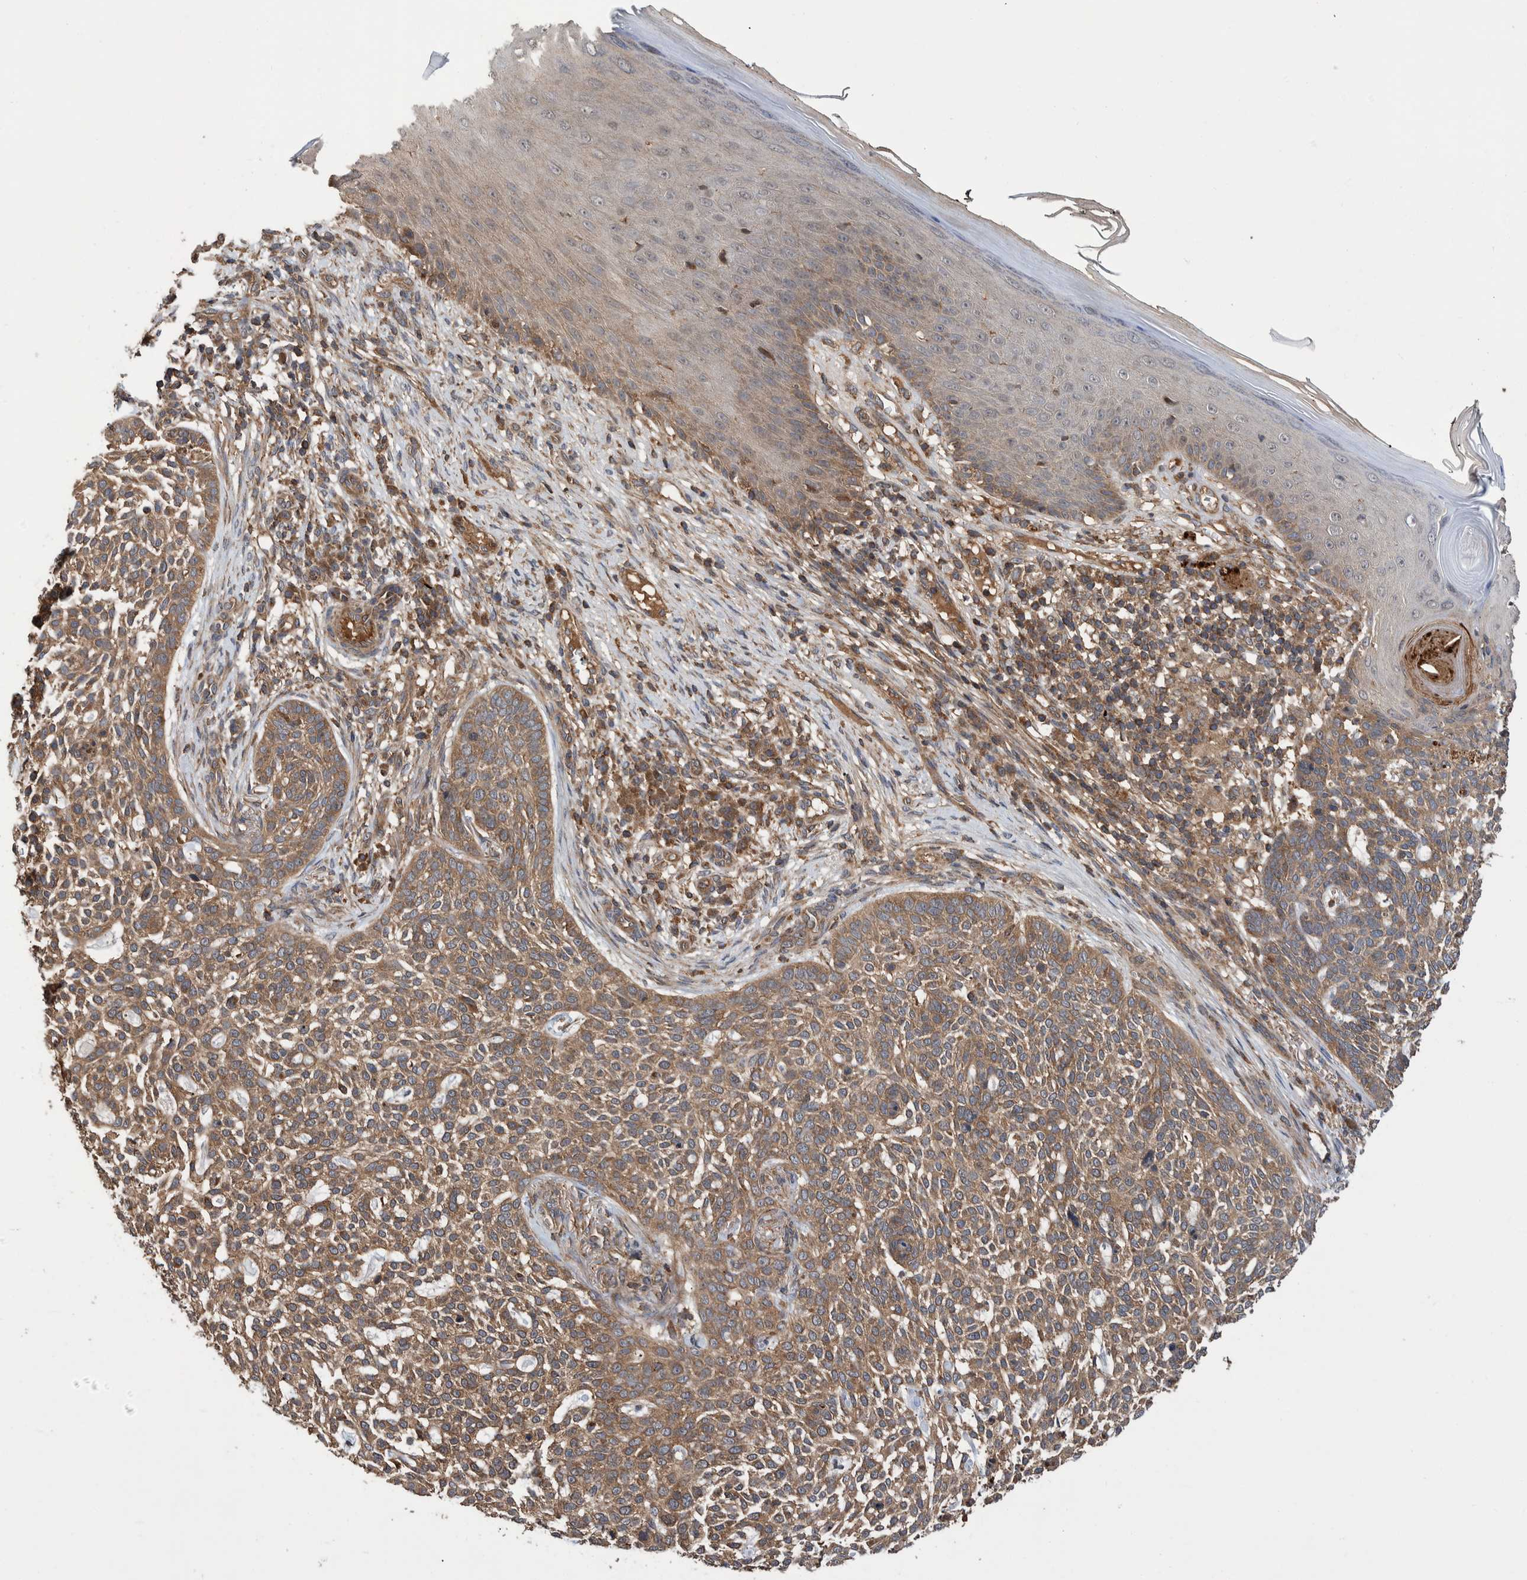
{"staining": {"intensity": "moderate", "quantity": ">75%", "location": "cytoplasmic/membranous"}, "tissue": "skin cancer", "cell_type": "Tumor cells", "image_type": "cancer", "snomed": [{"axis": "morphology", "description": "Basal cell carcinoma"}, {"axis": "topography", "description": "Skin"}], "caption": "Skin cancer stained with IHC exhibits moderate cytoplasmic/membranous staining in about >75% of tumor cells. The staining was performed using DAB to visualize the protein expression in brown, while the nuclei were stained in blue with hematoxylin (Magnification: 20x).", "gene": "VBP1", "patient": {"sex": "female", "age": 64}}